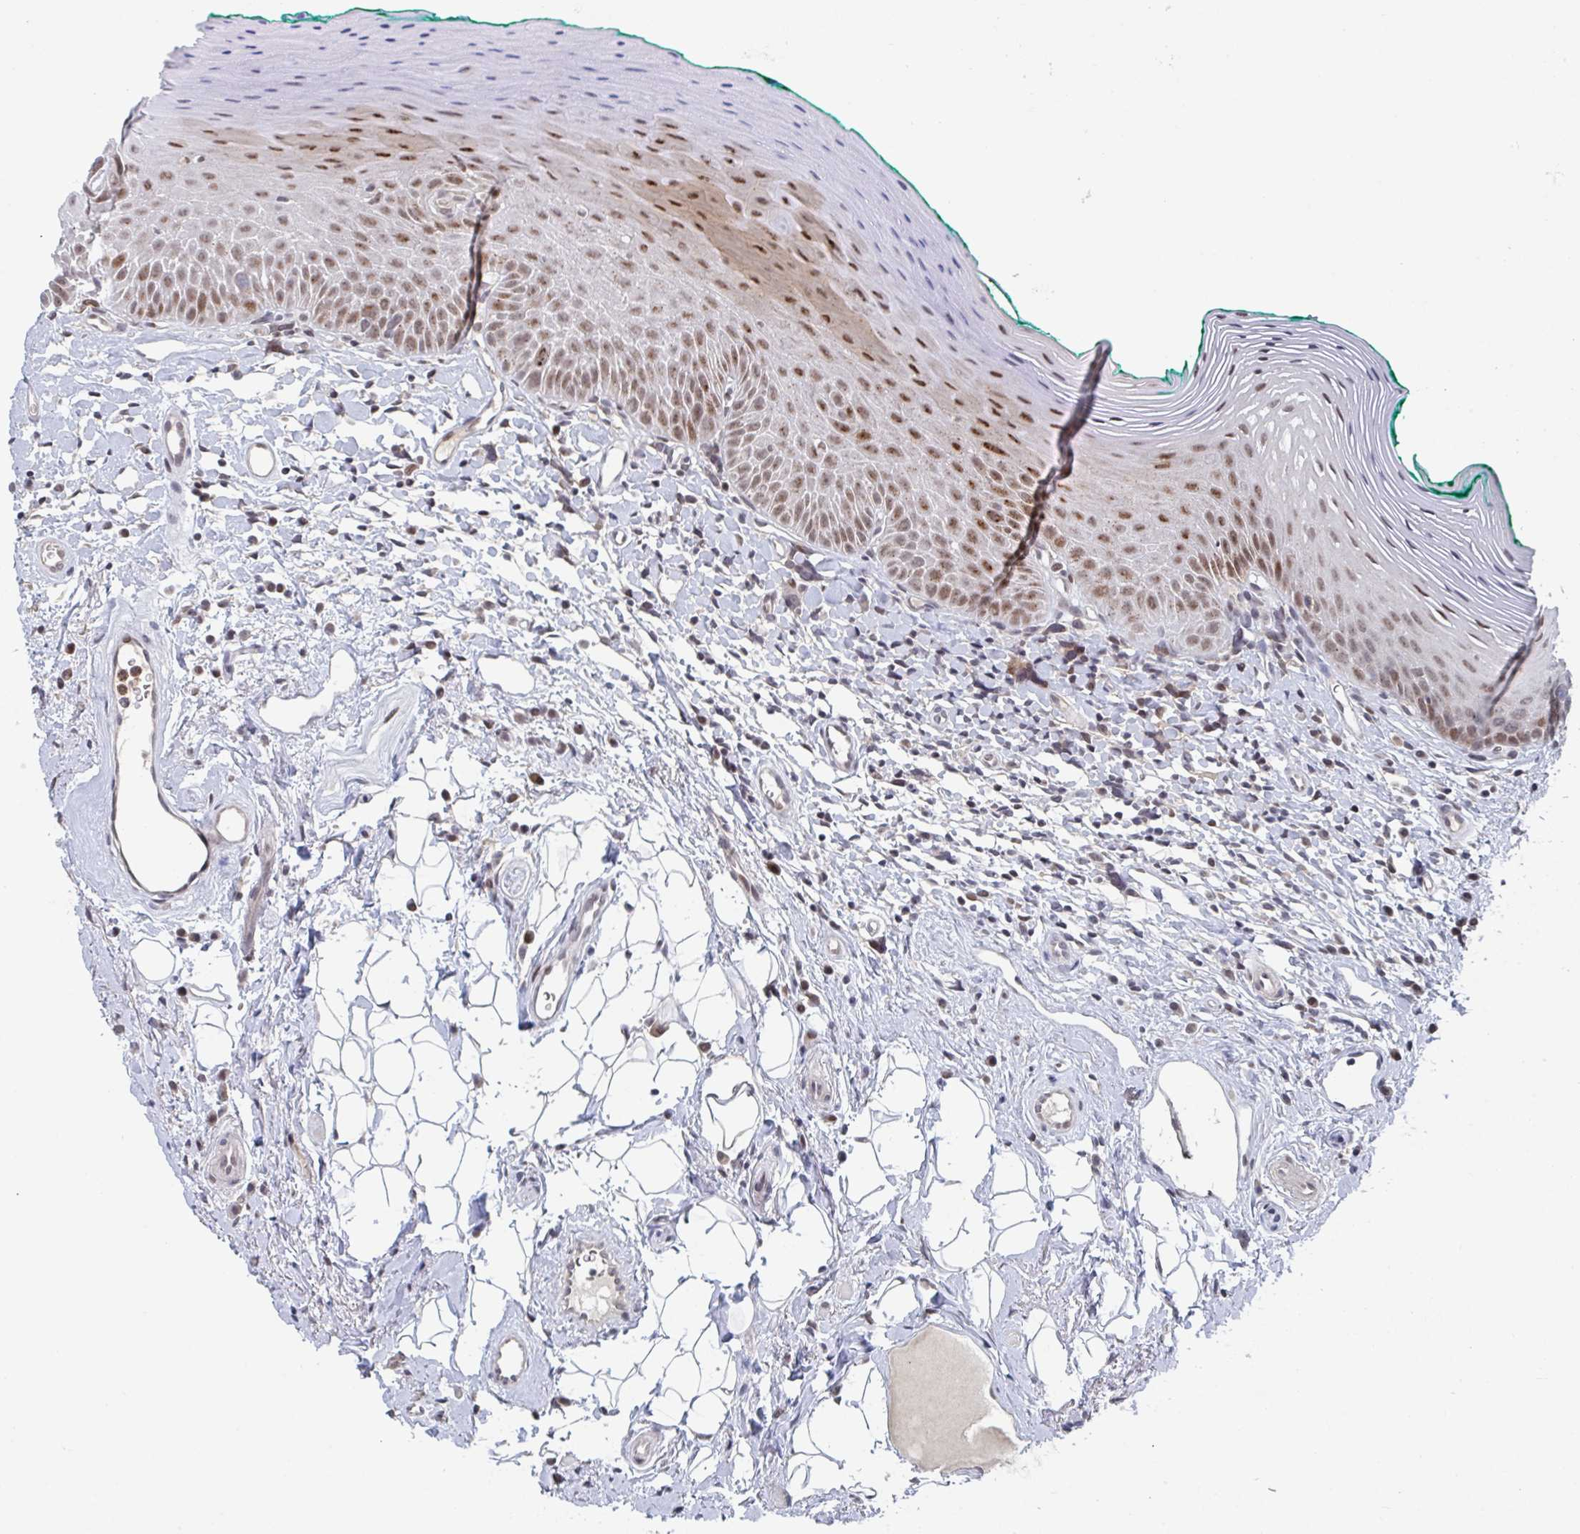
{"staining": {"intensity": "moderate", "quantity": "25%-75%", "location": "nuclear"}, "tissue": "oral mucosa", "cell_type": "Squamous epithelial cells", "image_type": "normal", "snomed": [{"axis": "morphology", "description": "Normal tissue, NOS"}, {"axis": "topography", "description": "Oral tissue"}, {"axis": "topography", "description": "Tounge, NOS"}], "caption": "The photomicrograph reveals a brown stain indicating the presence of a protein in the nuclear of squamous epithelial cells in oral mucosa. The staining was performed using DAB (3,3'-diaminobenzidine) to visualize the protein expression in brown, while the nuclei were stained in blue with hematoxylin (Magnification: 20x).", "gene": "RNF212", "patient": {"sex": "male", "age": 83}}